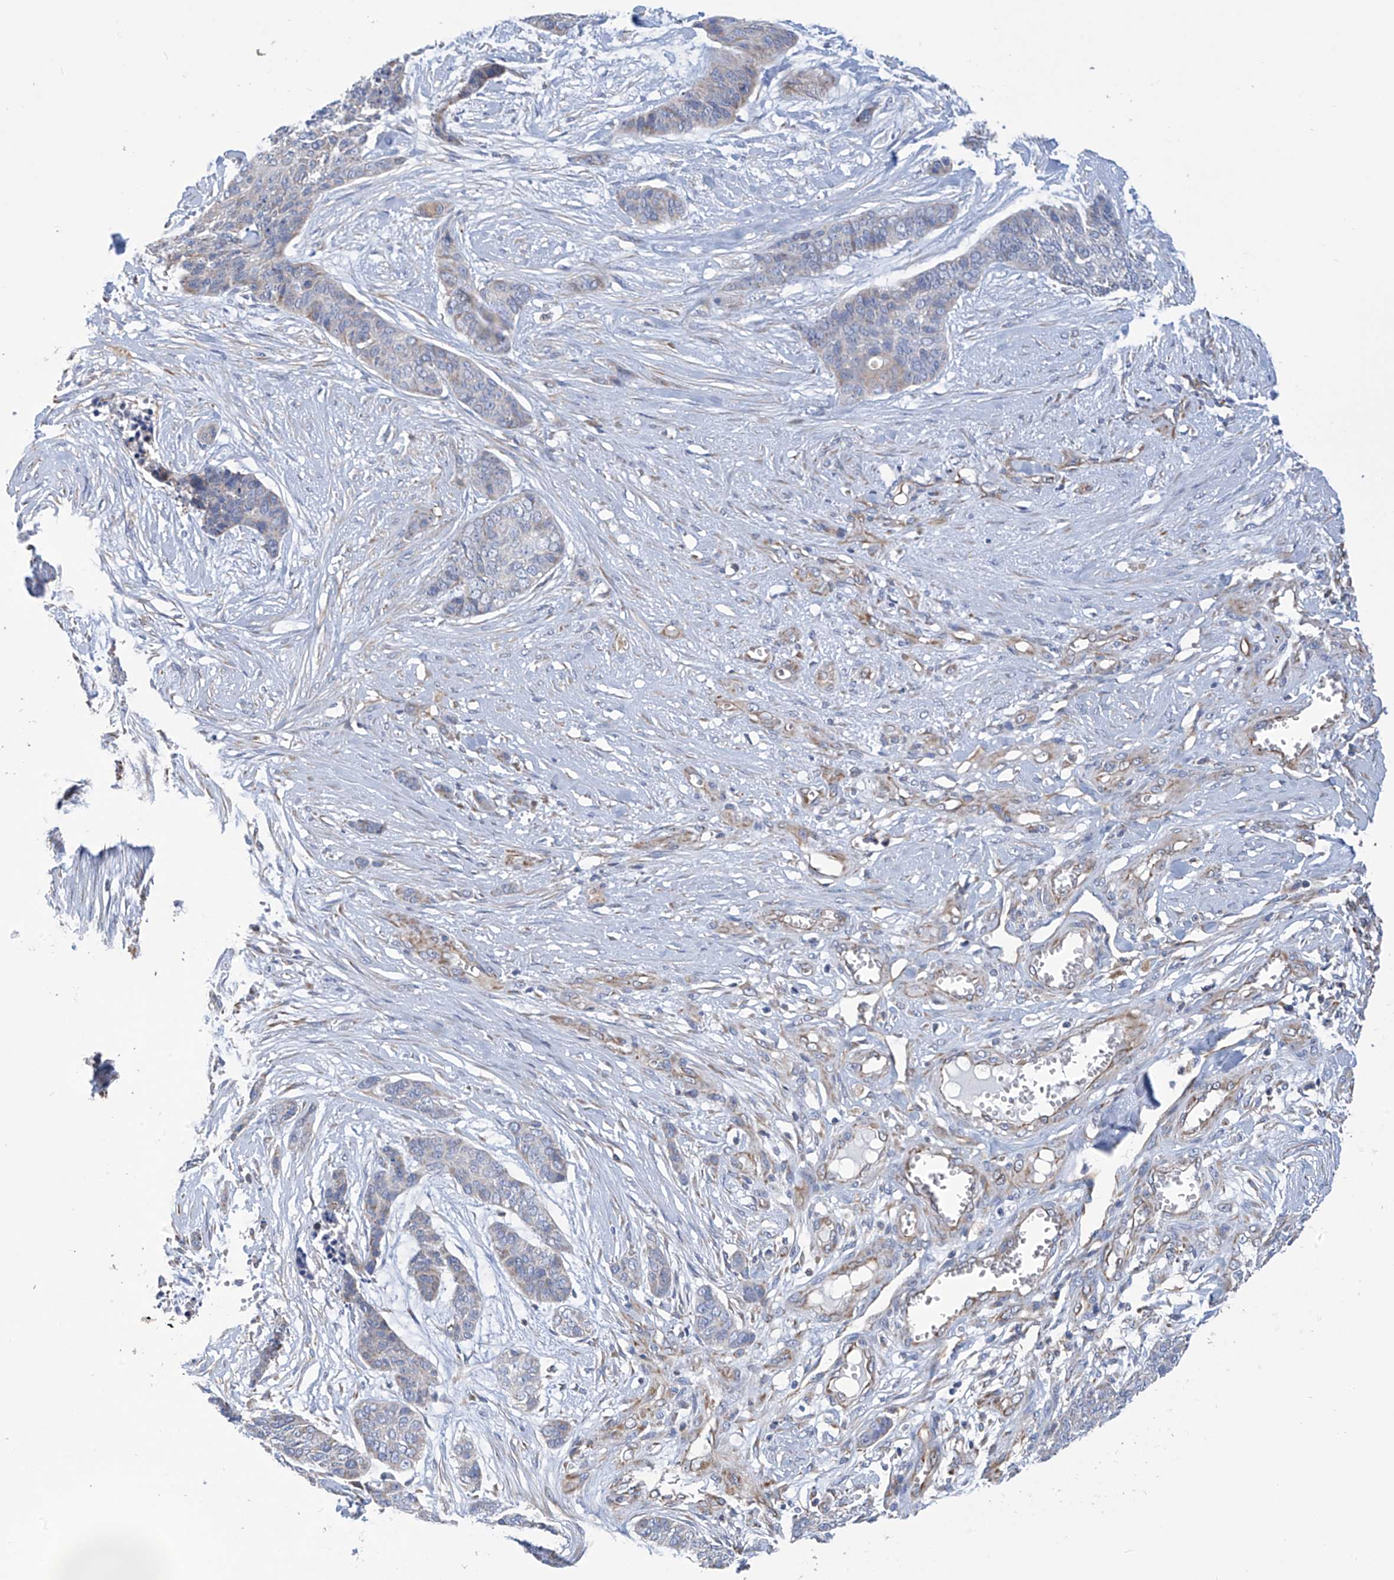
{"staining": {"intensity": "negative", "quantity": "none", "location": "none"}, "tissue": "skin cancer", "cell_type": "Tumor cells", "image_type": "cancer", "snomed": [{"axis": "morphology", "description": "Basal cell carcinoma"}, {"axis": "topography", "description": "Skin"}], "caption": "Photomicrograph shows no protein staining in tumor cells of skin cancer (basal cell carcinoma) tissue. Nuclei are stained in blue.", "gene": "EIF5B", "patient": {"sex": "female", "age": 64}}